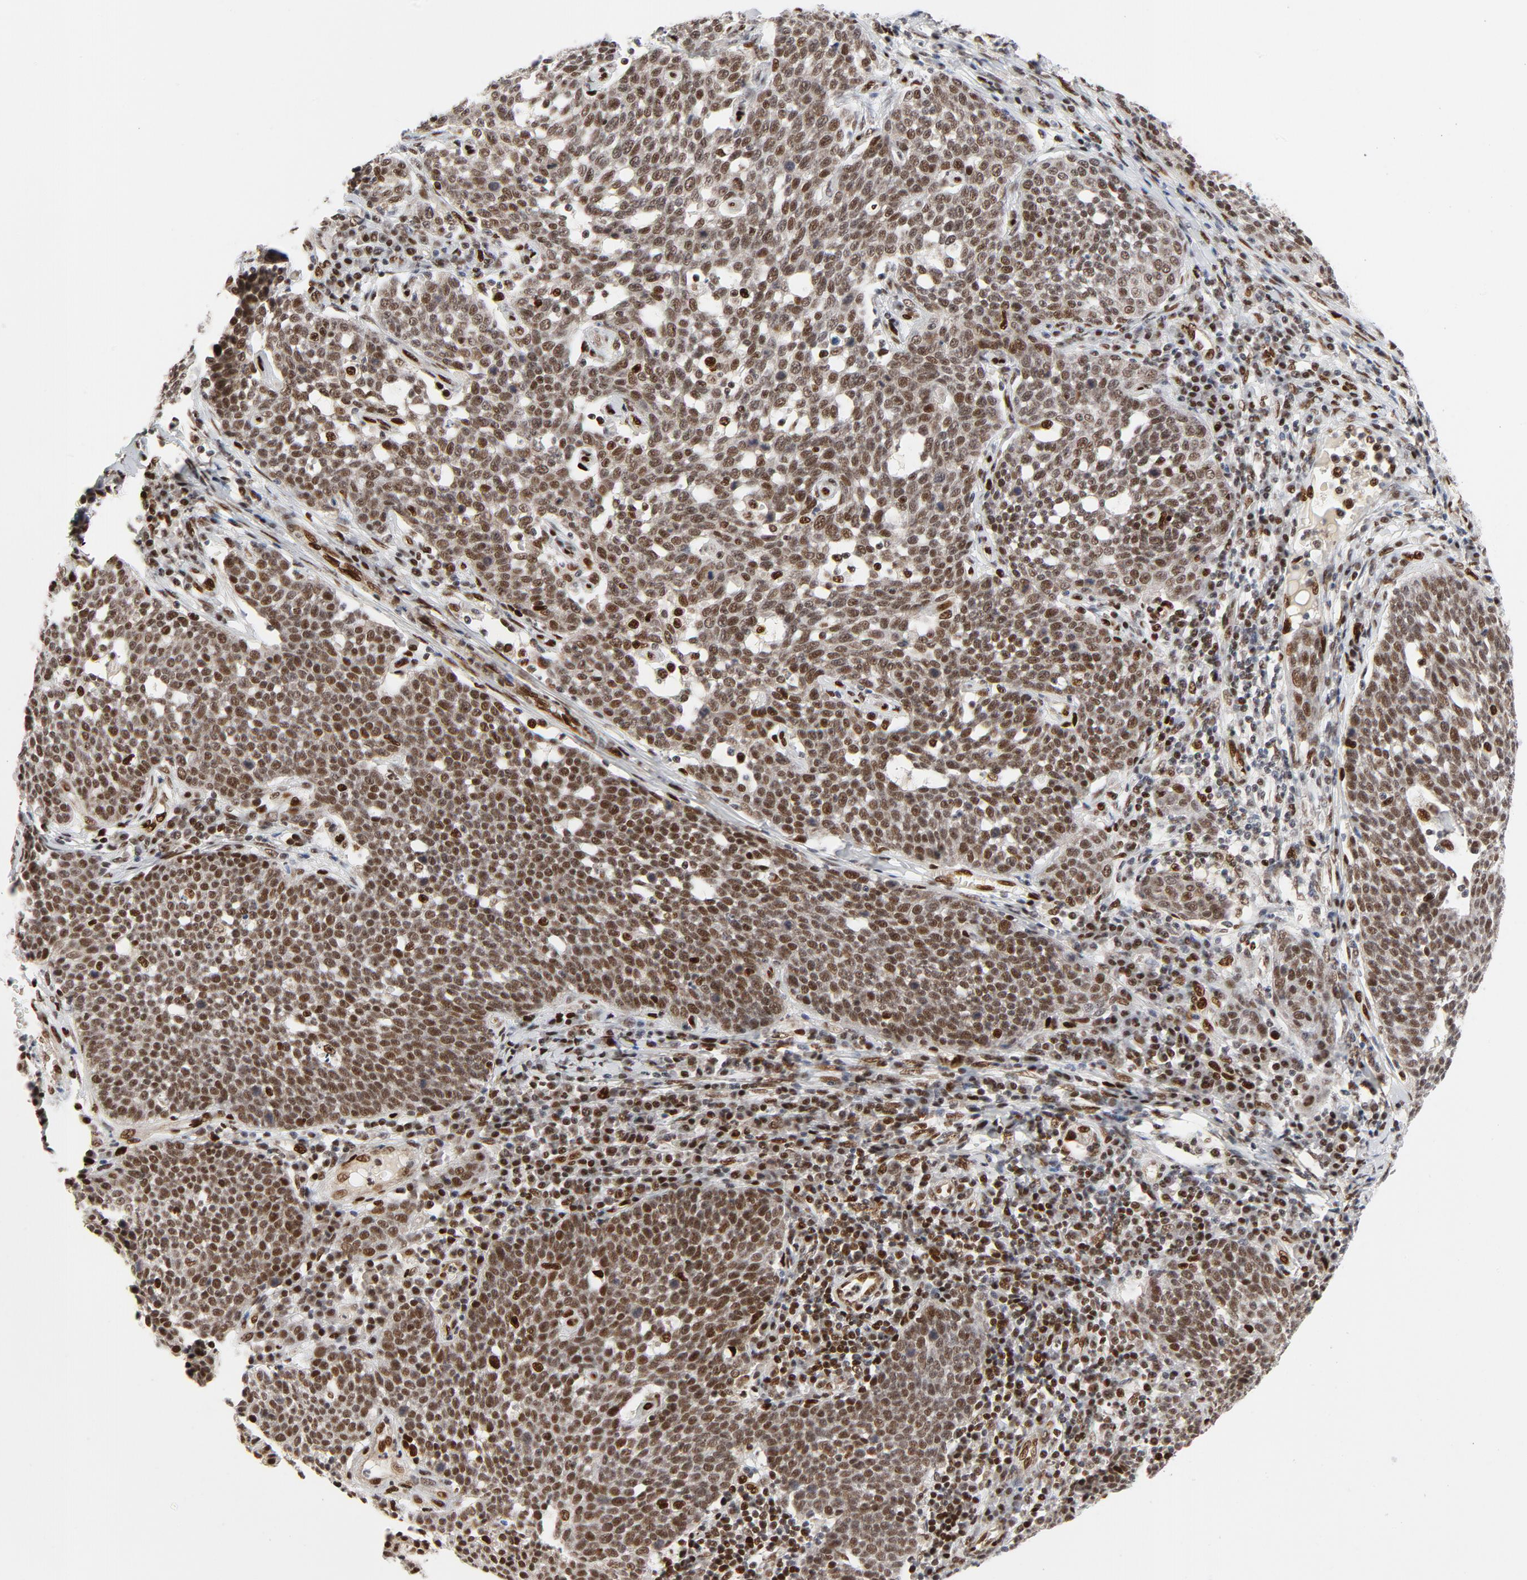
{"staining": {"intensity": "weak", "quantity": ">75%", "location": "nuclear"}, "tissue": "cervical cancer", "cell_type": "Tumor cells", "image_type": "cancer", "snomed": [{"axis": "morphology", "description": "Squamous cell carcinoma, NOS"}, {"axis": "topography", "description": "Cervix"}], "caption": "Protein expression analysis of squamous cell carcinoma (cervical) reveals weak nuclear expression in approximately >75% of tumor cells. (brown staining indicates protein expression, while blue staining denotes nuclei).", "gene": "MEF2A", "patient": {"sex": "female", "age": 34}}